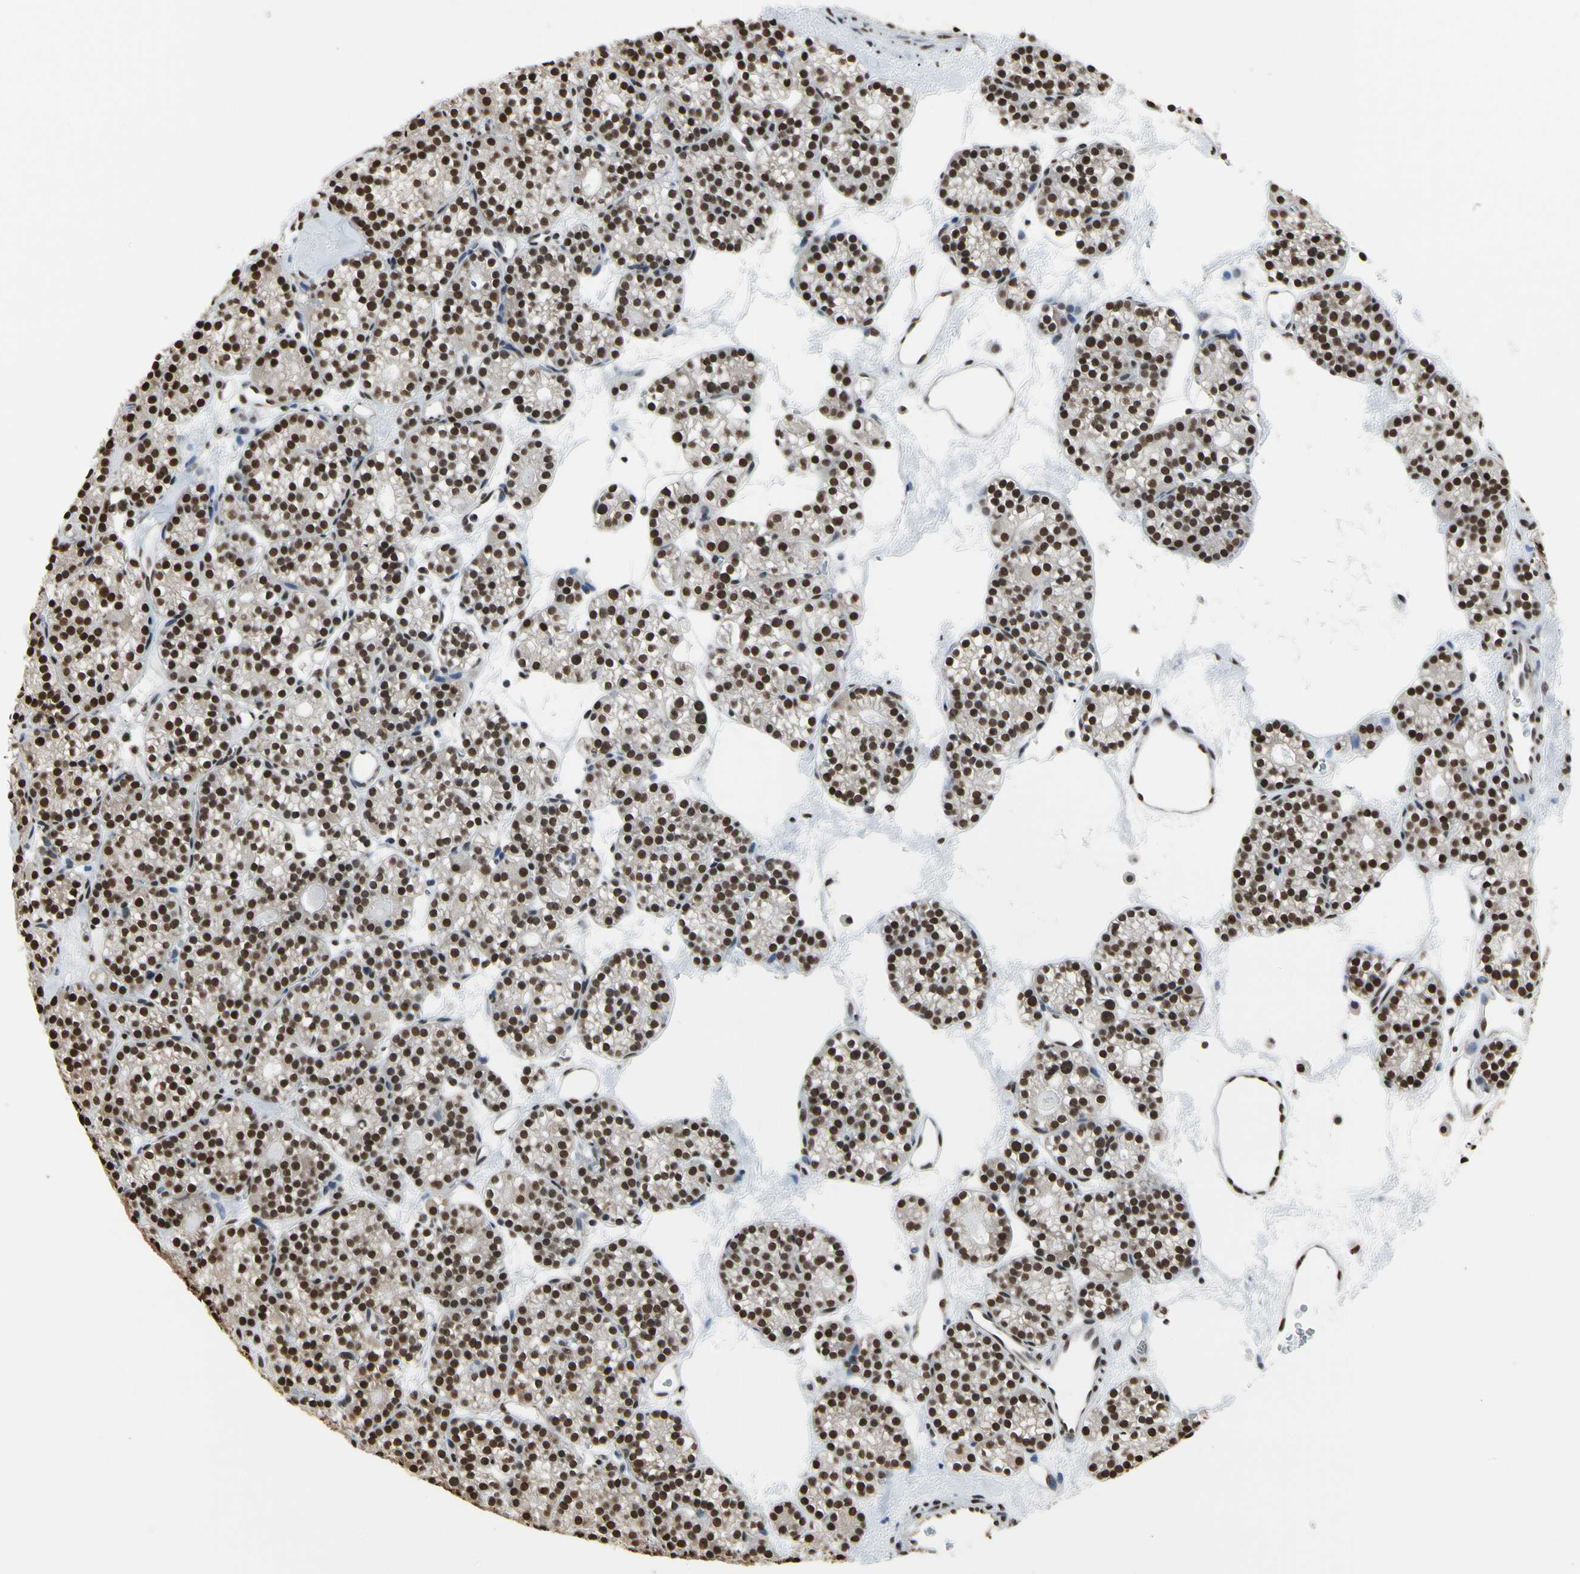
{"staining": {"intensity": "strong", "quantity": ">75%", "location": "nuclear"}, "tissue": "parathyroid gland", "cell_type": "Glandular cells", "image_type": "normal", "snomed": [{"axis": "morphology", "description": "Normal tissue, NOS"}, {"axis": "topography", "description": "Parathyroid gland"}], "caption": "The histopathology image exhibits immunohistochemical staining of benign parathyroid gland. There is strong nuclear positivity is identified in about >75% of glandular cells. (brown staining indicates protein expression, while blue staining denotes nuclei).", "gene": "HNRNPK", "patient": {"sex": "female", "age": 64}}